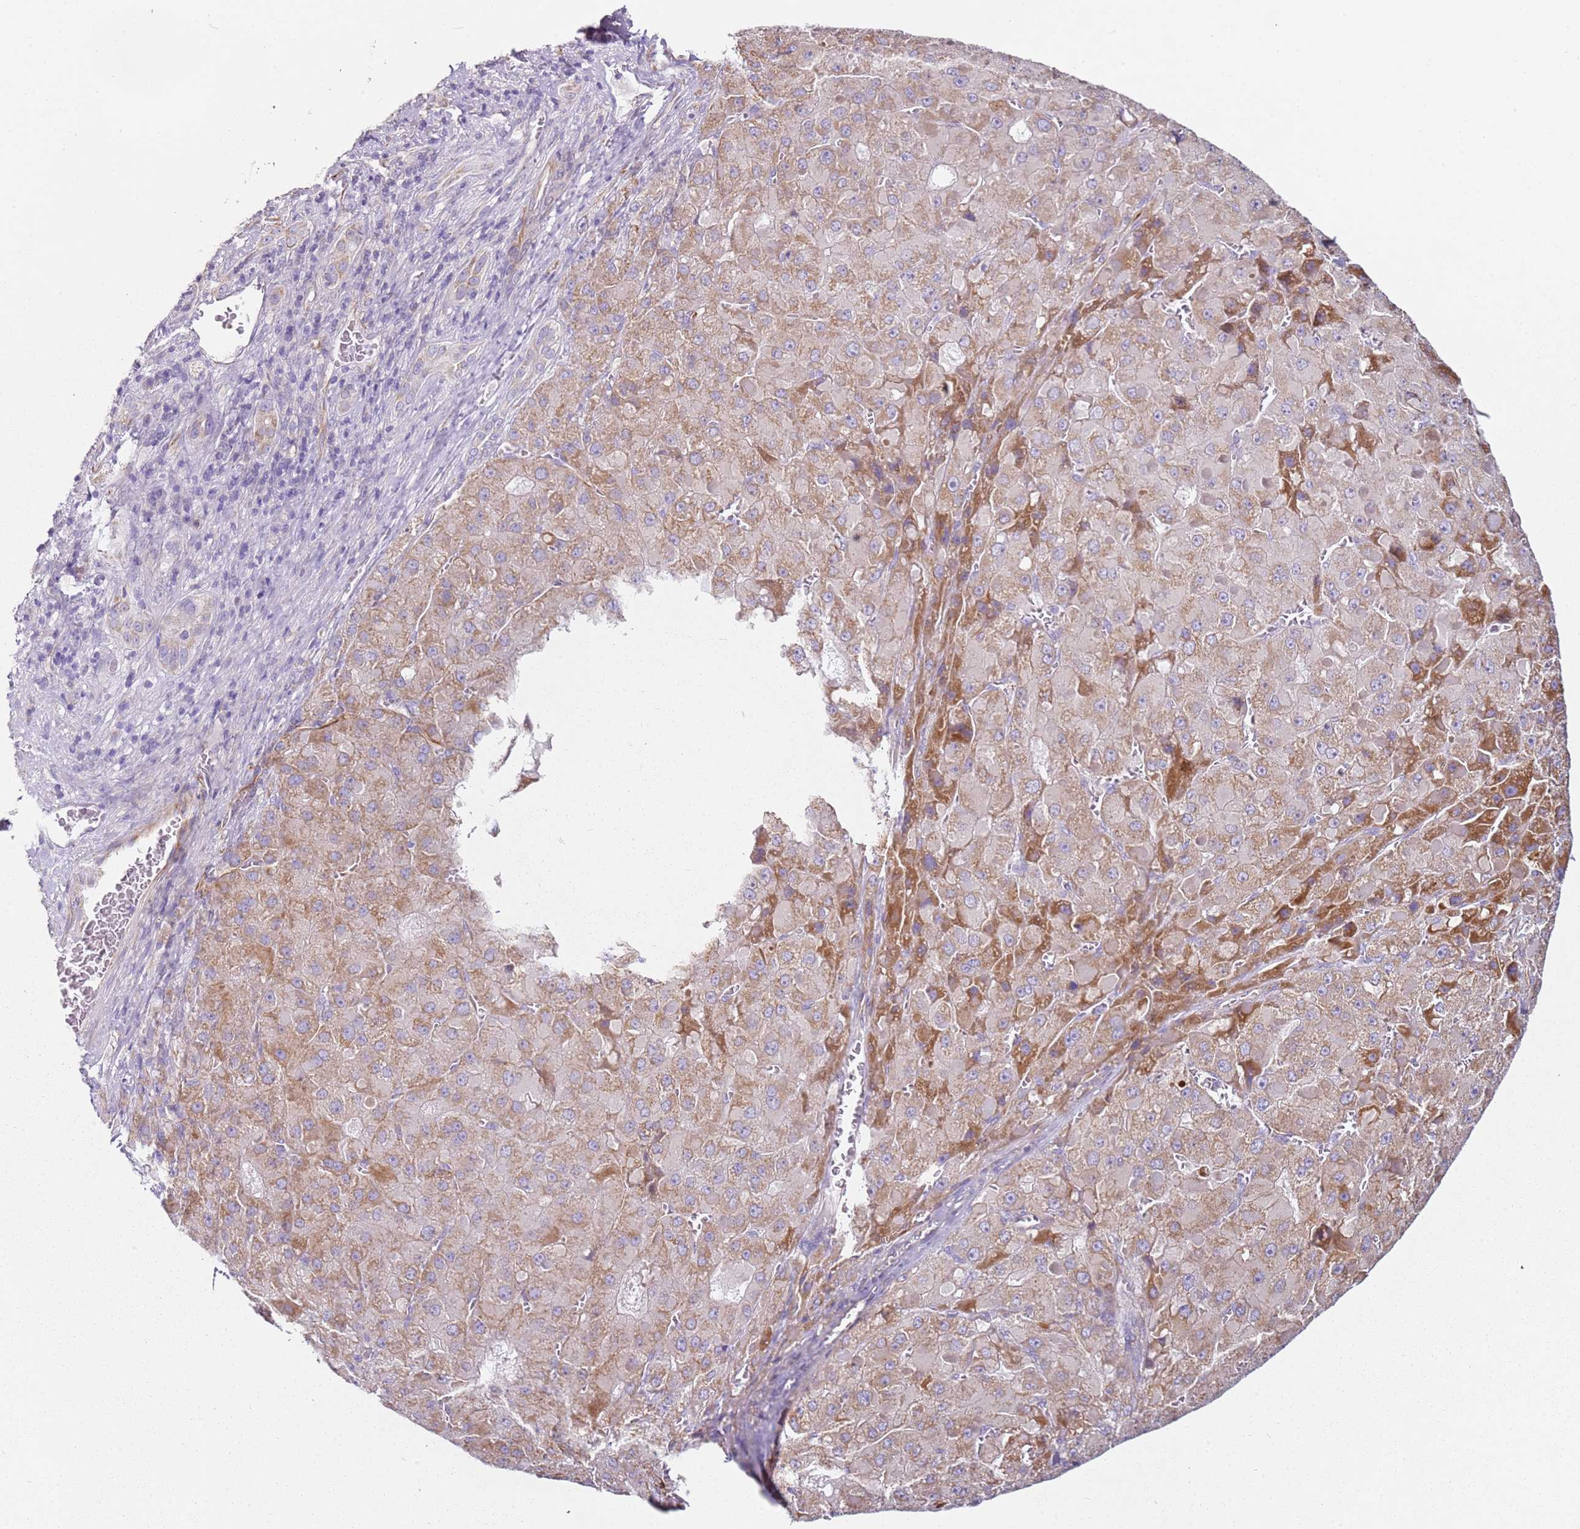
{"staining": {"intensity": "moderate", "quantity": ">75%", "location": "cytoplasmic/membranous"}, "tissue": "liver cancer", "cell_type": "Tumor cells", "image_type": "cancer", "snomed": [{"axis": "morphology", "description": "Carcinoma, Hepatocellular, NOS"}, {"axis": "topography", "description": "Liver"}], "caption": "Brown immunohistochemical staining in human liver hepatocellular carcinoma displays moderate cytoplasmic/membranous positivity in approximately >75% of tumor cells. The protein is shown in brown color, while the nuclei are stained blue.", "gene": "ALS2", "patient": {"sex": "female", "age": 73}}